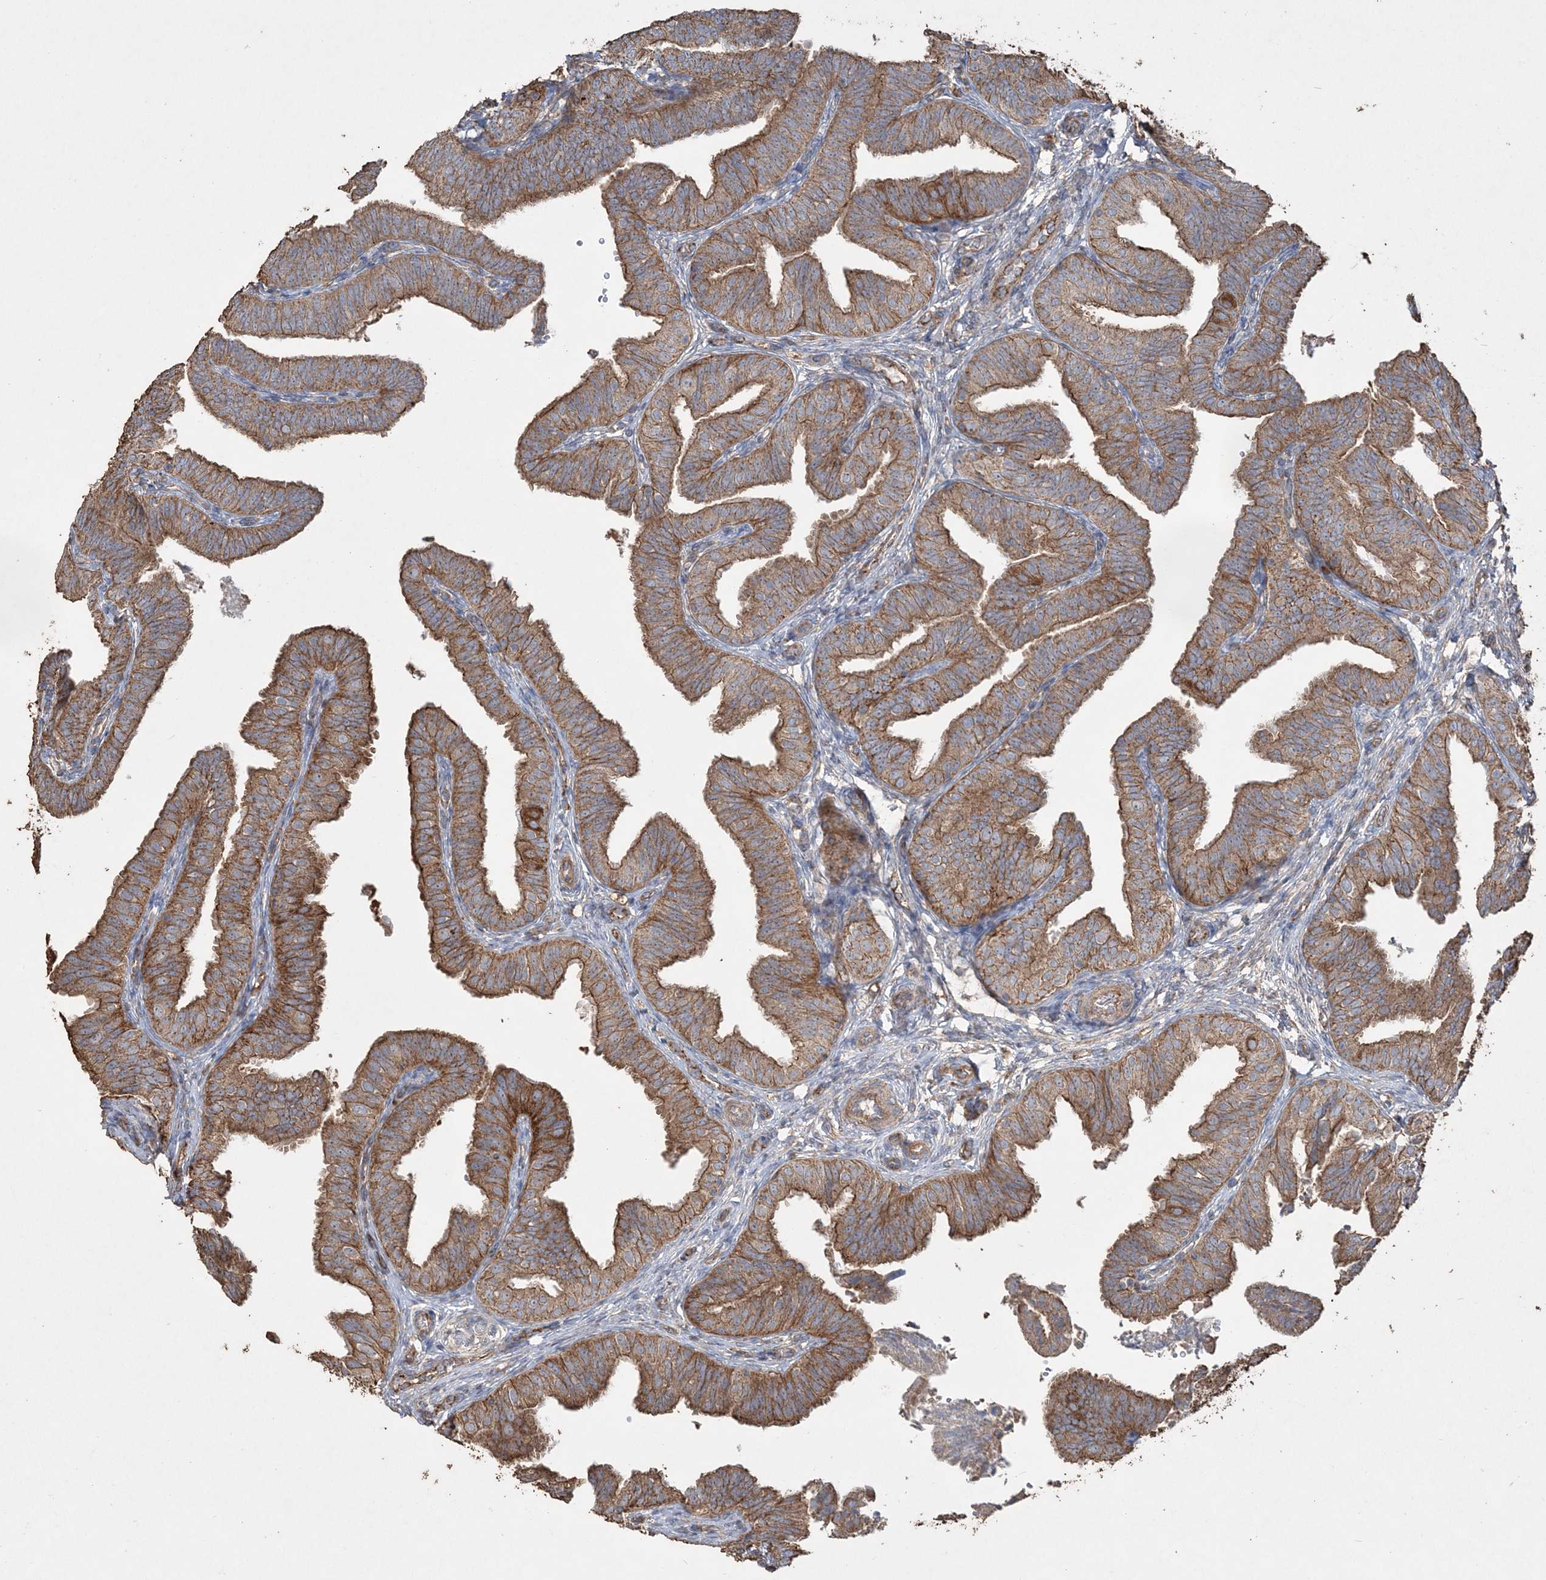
{"staining": {"intensity": "moderate", "quantity": ">75%", "location": "cytoplasmic/membranous"}, "tissue": "fallopian tube", "cell_type": "Glandular cells", "image_type": "normal", "snomed": [{"axis": "morphology", "description": "Normal tissue, NOS"}, {"axis": "topography", "description": "Fallopian tube"}], "caption": "This photomicrograph reveals IHC staining of benign human fallopian tube, with medium moderate cytoplasmic/membranous expression in approximately >75% of glandular cells.", "gene": "TTC7A", "patient": {"sex": "female", "age": 35}}